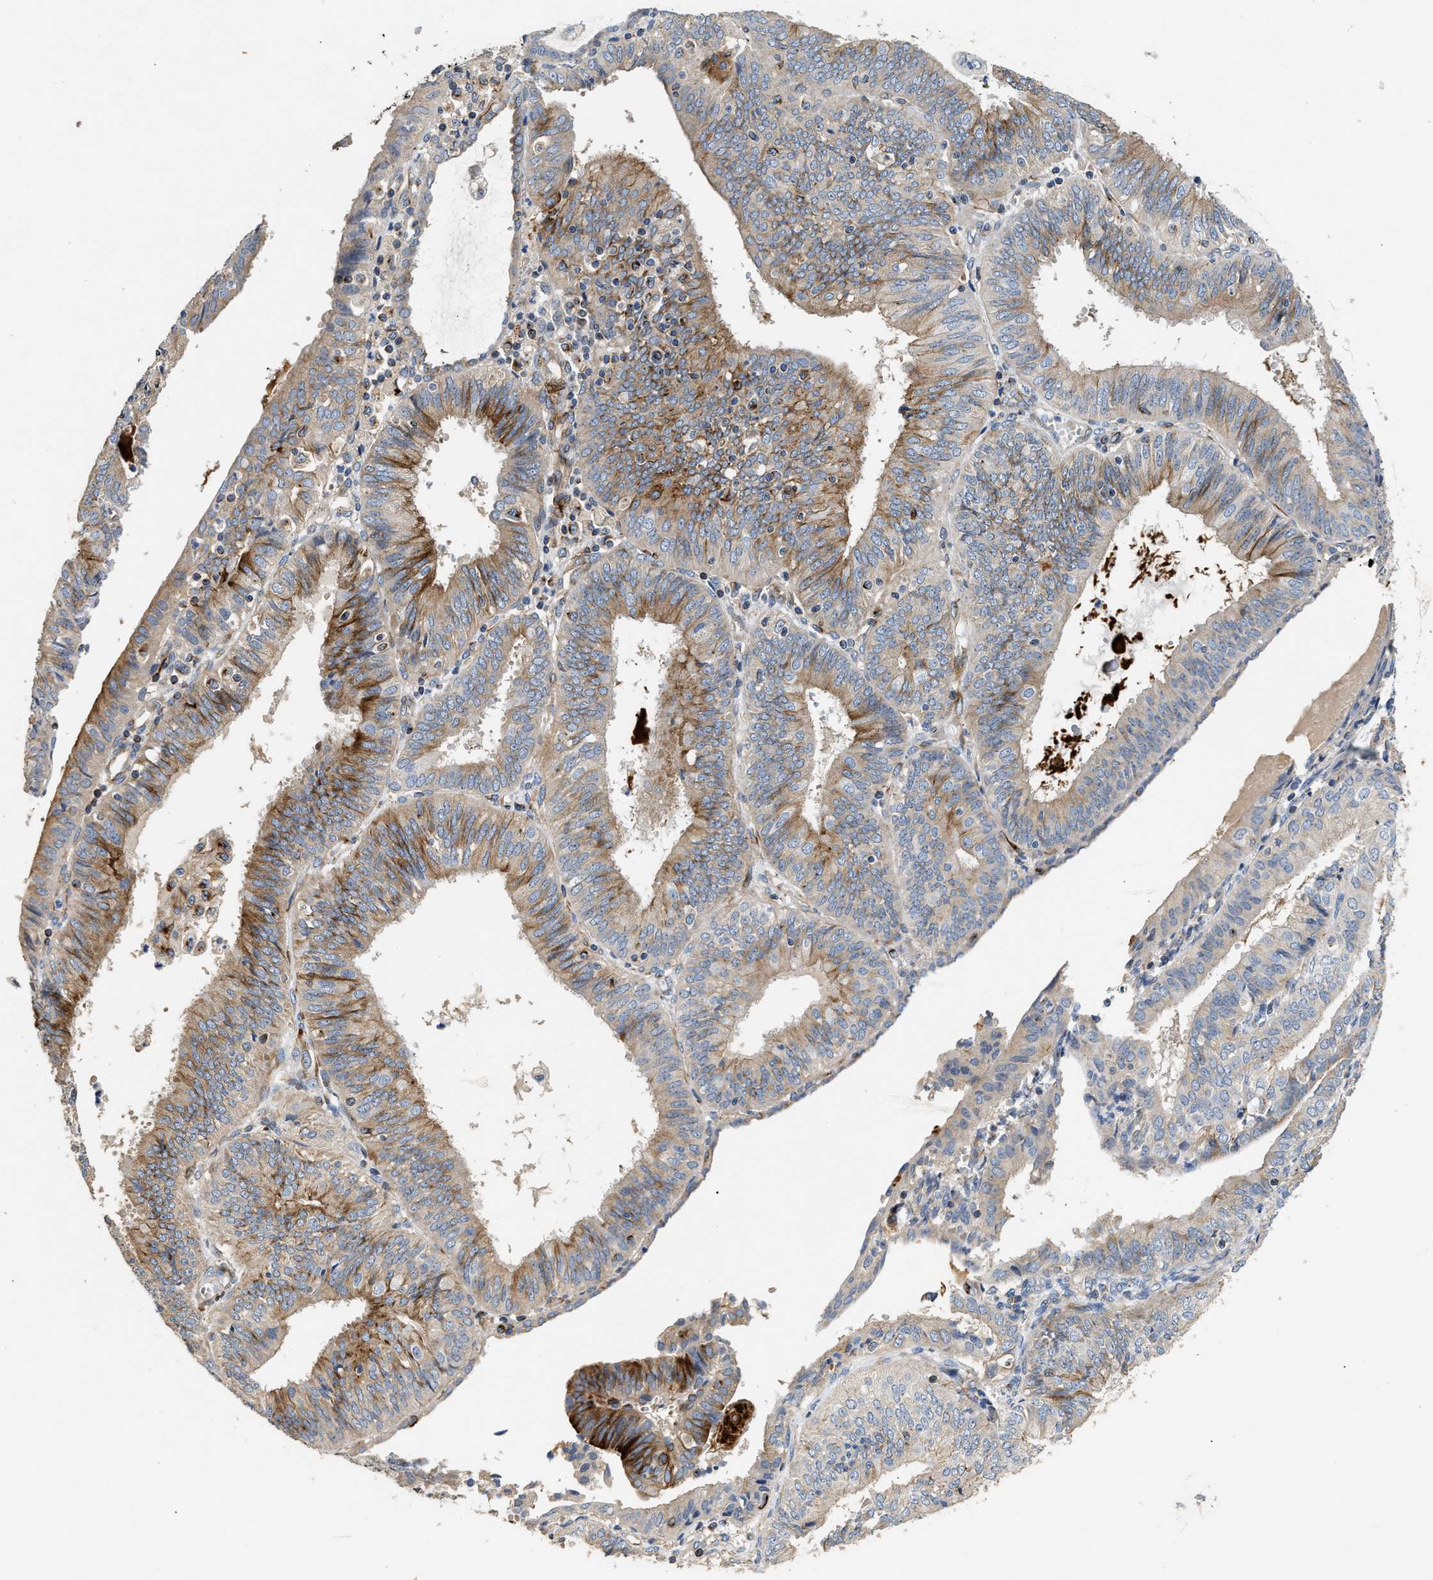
{"staining": {"intensity": "moderate", "quantity": "25%-75%", "location": "cytoplasmic/membranous"}, "tissue": "endometrial cancer", "cell_type": "Tumor cells", "image_type": "cancer", "snomed": [{"axis": "morphology", "description": "Adenocarcinoma, NOS"}, {"axis": "topography", "description": "Endometrium"}], "caption": "Moderate cytoplasmic/membranous protein positivity is appreciated in approximately 25%-75% of tumor cells in endometrial adenocarcinoma. (DAB IHC, brown staining for protein, blue staining for nuclei).", "gene": "IL17RC", "patient": {"sex": "female", "age": 58}}